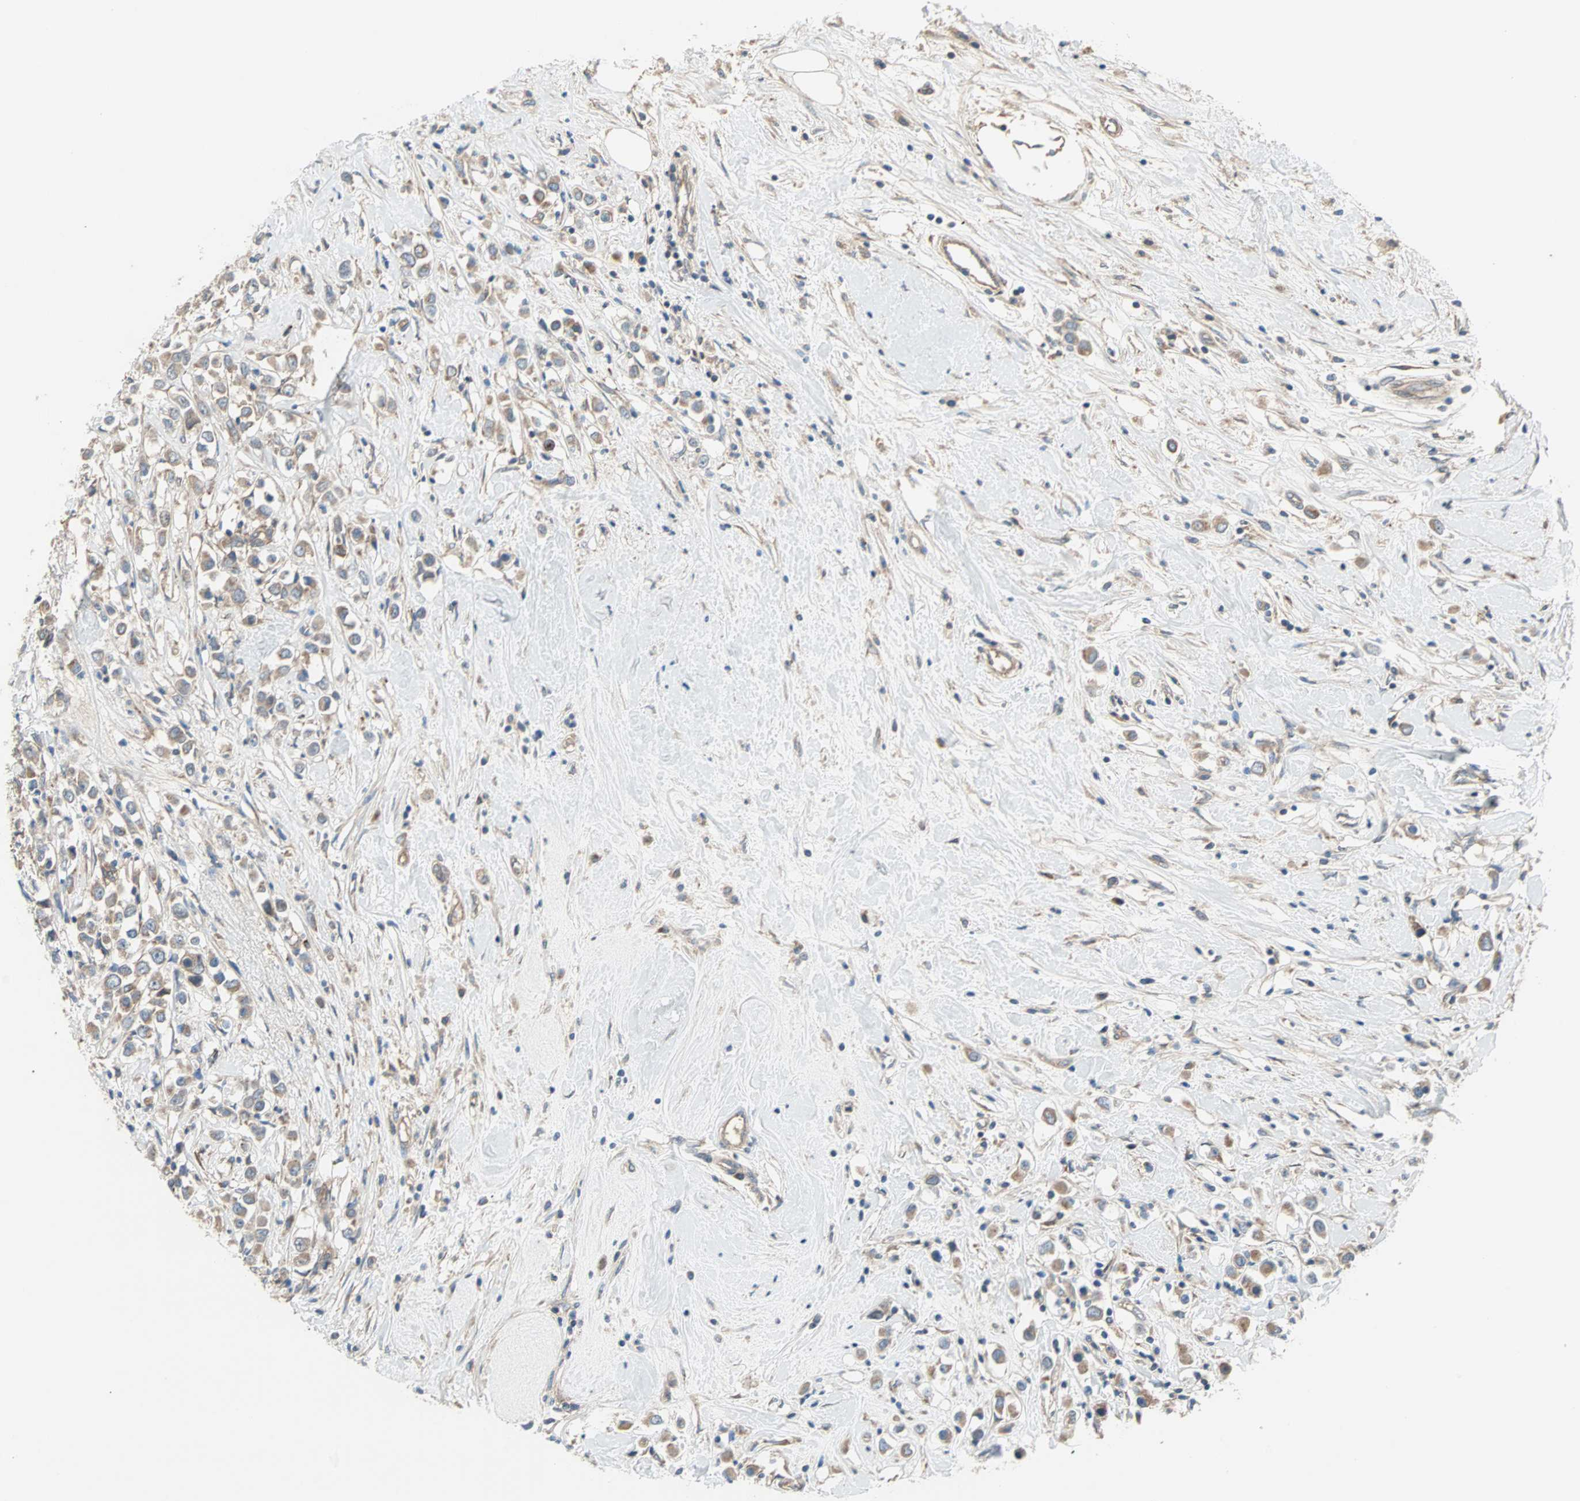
{"staining": {"intensity": "moderate", "quantity": ">75%", "location": "cytoplasmic/membranous"}, "tissue": "breast cancer", "cell_type": "Tumor cells", "image_type": "cancer", "snomed": [{"axis": "morphology", "description": "Duct carcinoma"}, {"axis": "topography", "description": "Breast"}], "caption": "There is medium levels of moderate cytoplasmic/membranous expression in tumor cells of breast cancer, as demonstrated by immunohistochemical staining (brown color).", "gene": "PDE8A", "patient": {"sex": "female", "age": 61}}